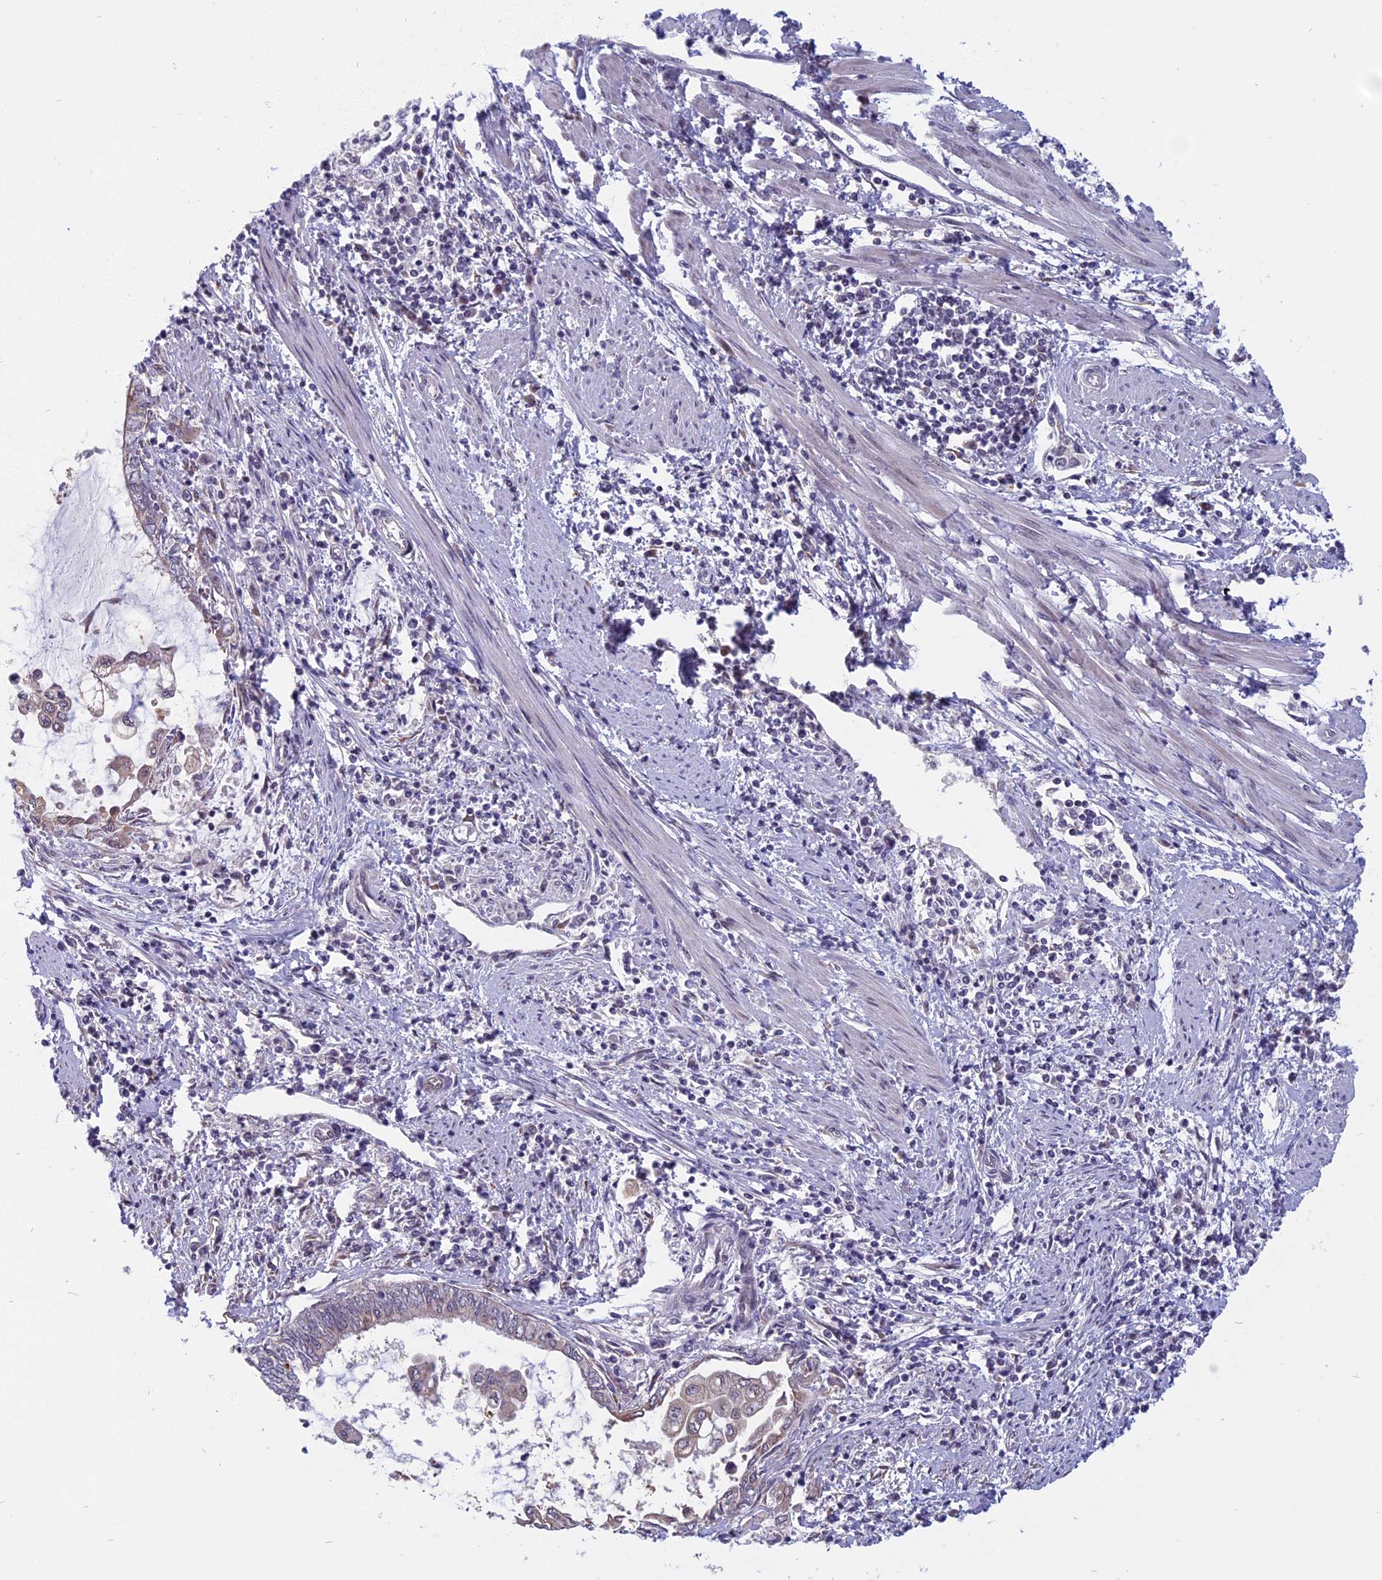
{"staining": {"intensity": "weak", "quantity": "<25%", "location": "cytoplasmic/membranous"}, "tissue": "endometrial cancer", "cell_type": "Tumor cells", "image_type": "cancer", "snomed": [{"axis": "morphology", "description": "Adenocarcinoma, NOS"}, {"axis": "topography", "description": "Uterus"}, {"axis": "topography", "description": "Endometrium"}], "caption": "Endometrial cancer stained for a protein using IHC displays no expression tumor cells.", "gene": "CCDC113", "patient": {"sex": "female", "age": 70}}